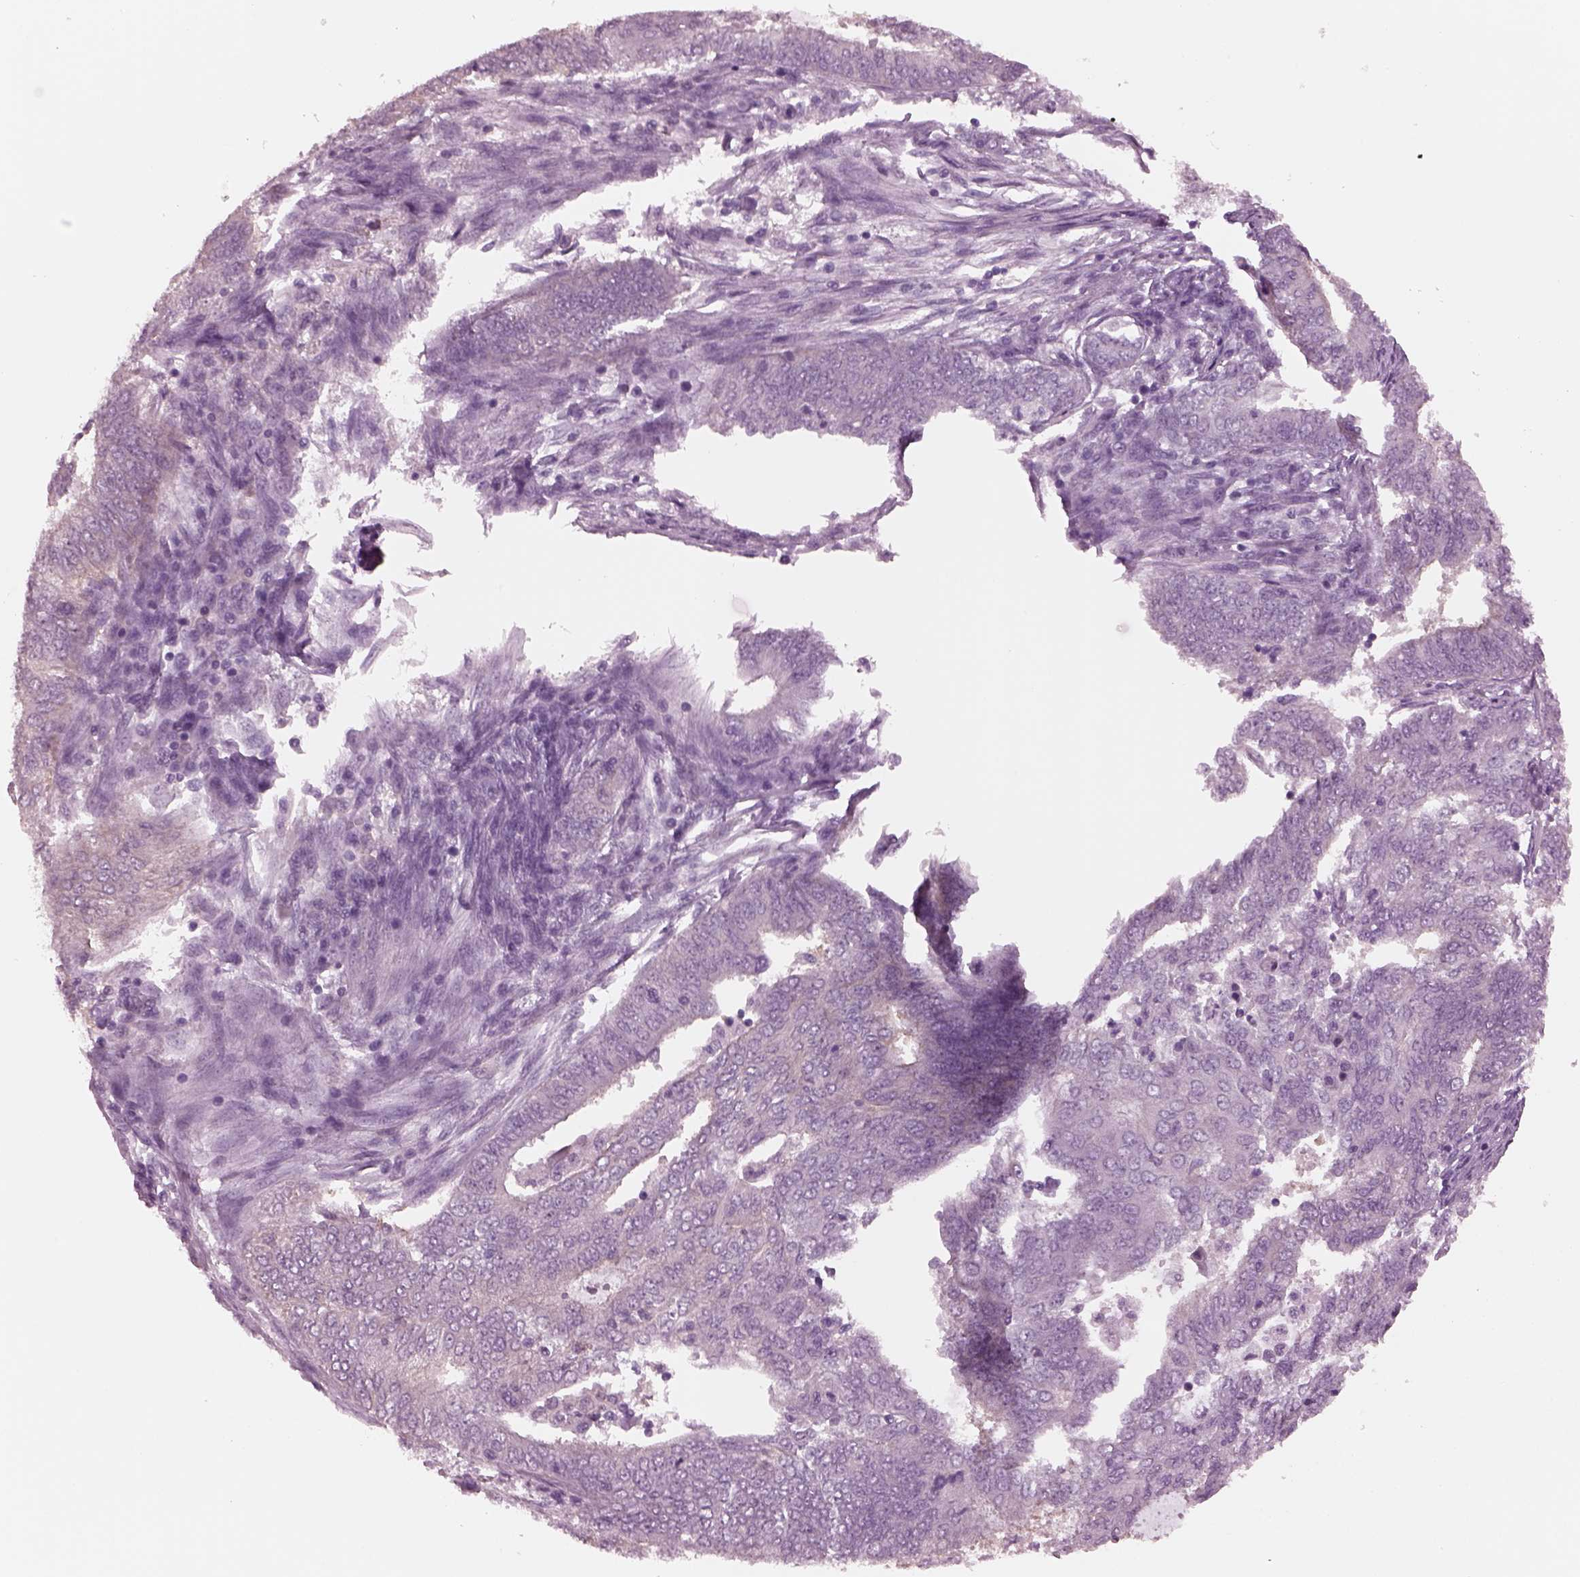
{"staining": {"intensity": "negative", "quantity": "none", "location": "none"}, "tissue": "endometrial cancer", "cell_type": "Tumor cells", "image_type": "cancer", "snomed": [{"axis": "morphology", "description": "Adenocarcinoma, NOS"}, {"axis": "topography", "description": "Endometrium"}], "caption": "This micrograph is of adenocarcinoma (endometrial) stained with immunohistochemistry (IHC) to label a protein in brown with the nuclei are counter-stained blue. There is no expression in tumor cells.", "gene": "SHTN1", "patient": {"sex": "female", "age": 62}}